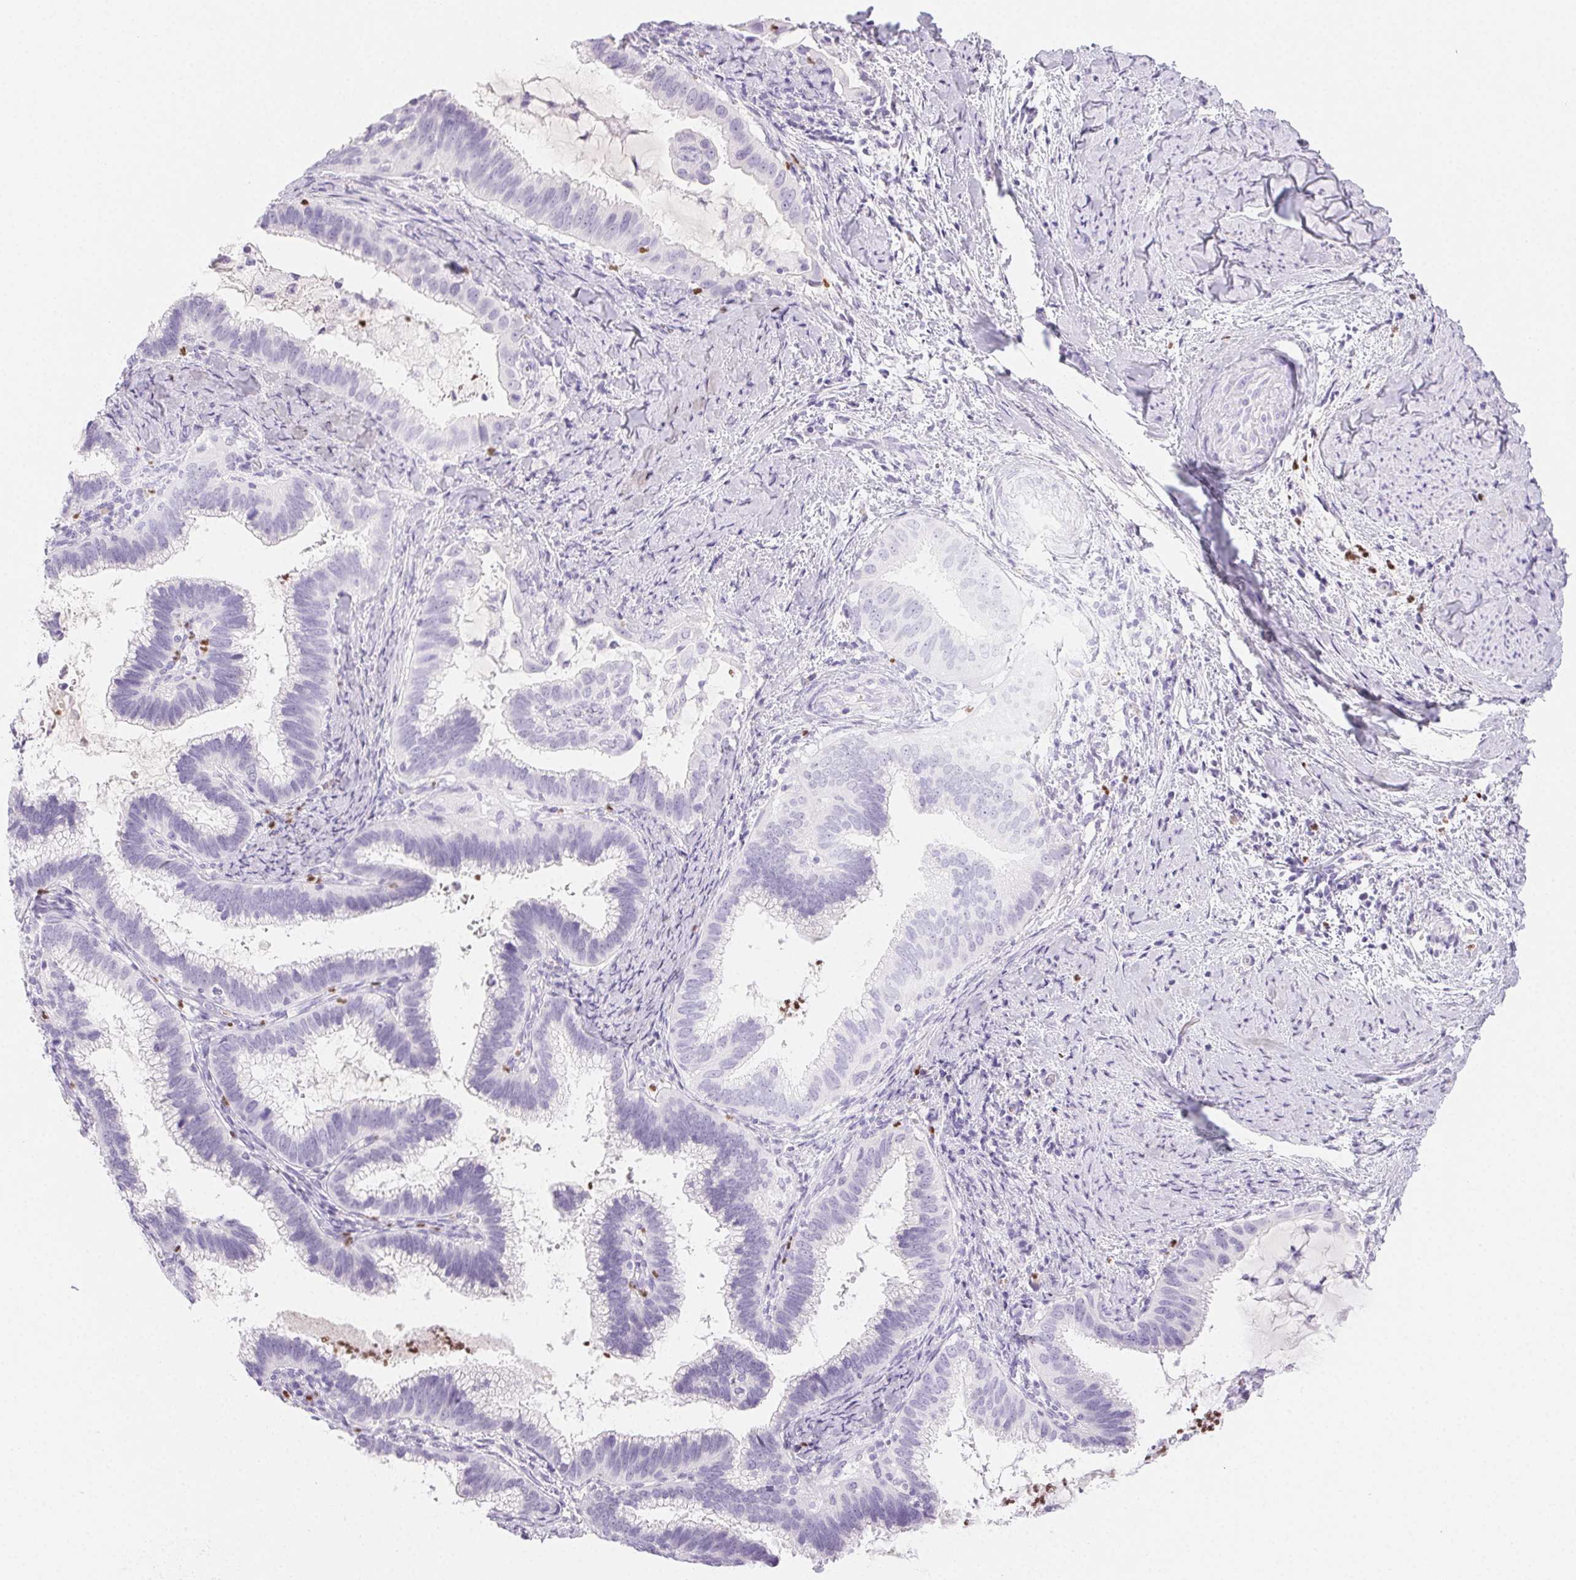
{"staining": {"intensity": "negative", "quantity": "none", "location": "none"}, "tissue": "cervical cancer", "cell_type": "Tumor cells", "image_type": "cancer", "snomed": [{"axis": "morphology", "description": "Adenocarcinoma, NOS"}, {"axis": "topography", "description": "Cervix"}], "caption": "Immunohistochemistry (IHC) histopathology image of neoplastic tissue: cervical cancer stained with DAB (3,3'-diaminobenzidine) shows no significant protein positivity in tumor cells. (DAB IHC with hematoxylin counter stain).", "gene": "PADI4", "patient": {"sex": "female", "age": 61}}